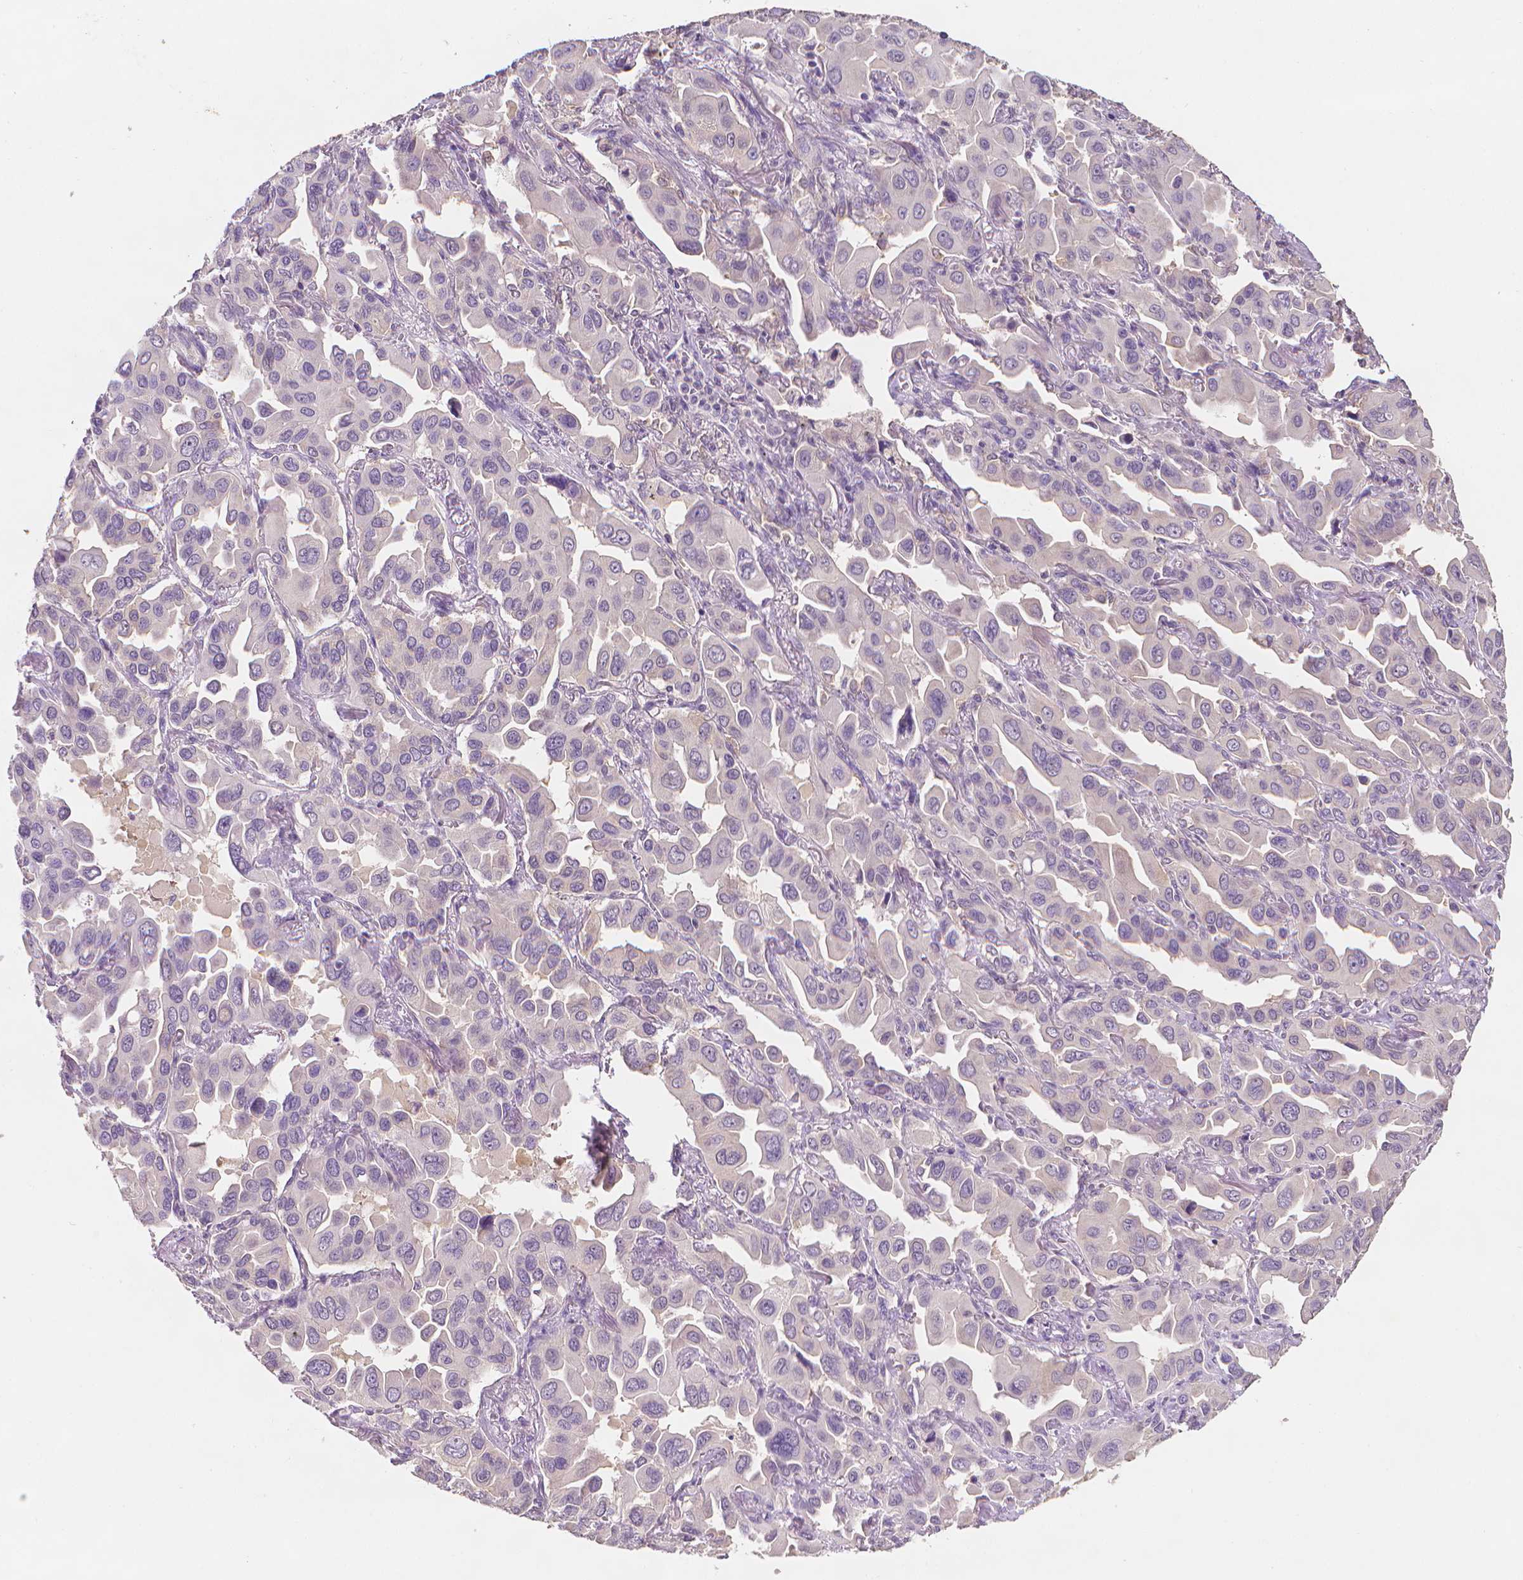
{"staining": {"intensity": "negative", "quantity": "none", "location": "none"}, "tissue": "lung cancer", "cell_type": "Tumor cells", "image_type": "cancer", "snomed": [{"axis": "morphology", "description": "Adenocarcinoma, NOS"}, {"axis": "topography", "description": "Lung"}], "caption": "DAB immunohistochemical staining of lung cancer reveals no significant positivity in tumor cells.", "gene": "FASN", "patient": {"sex": "male", "age": 64}}